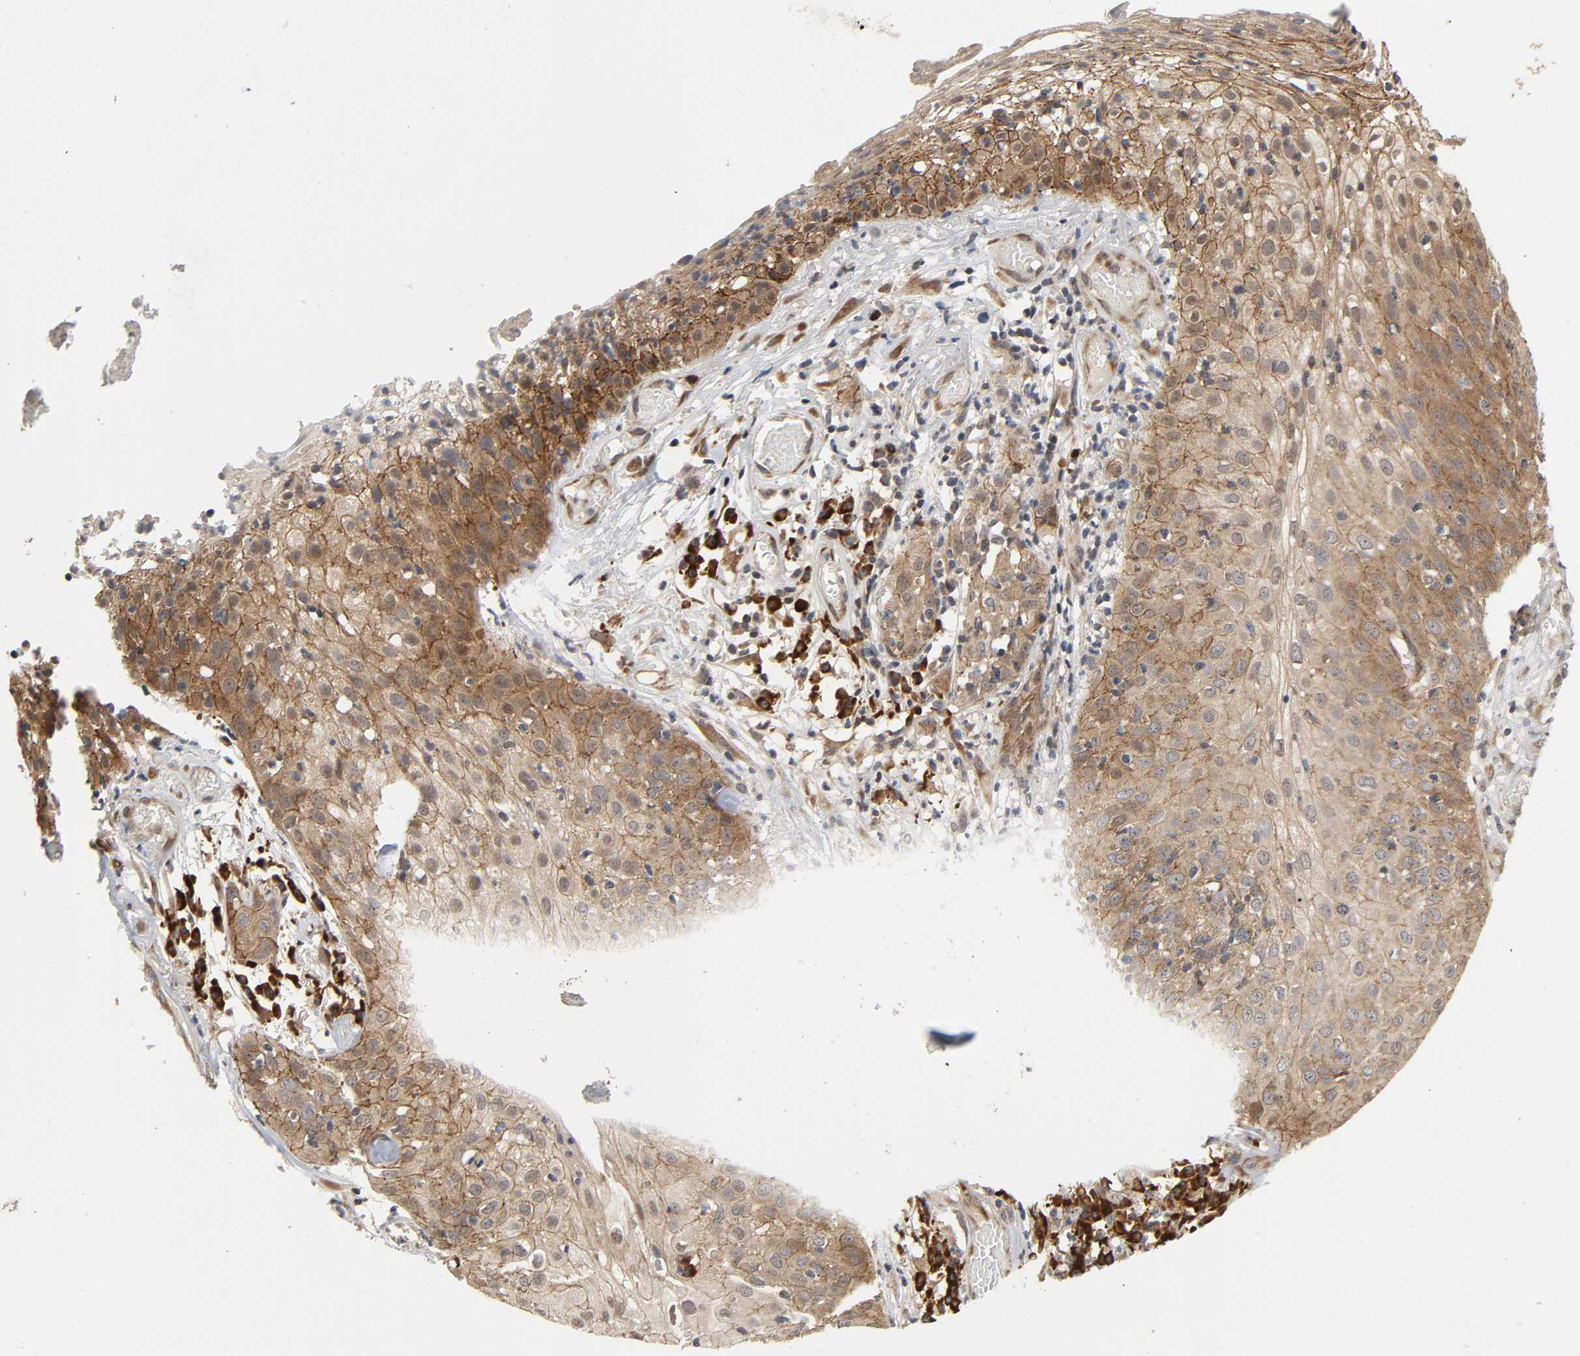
{"staining": {"intensity": "moderate", "quantity": ">75%", "location": "cytoplasmic/membranous"}, "tissue": "skin cancer", "cell_type": "Tumor cells", "image_type": "cancer", "snomed": [{"axis": "morphology", "description": "Squamous cell carcinoma, NOS"}, {"axis": "topography", "description": "Skin"}], "caption": "Squamous cell carcinoma (skin) tissue displays moderate cytoplasmic/membranous expression in about >75% of tumor cells", "gene": "SLC30A9", "patient": {"sex": "male", "age": 65}}